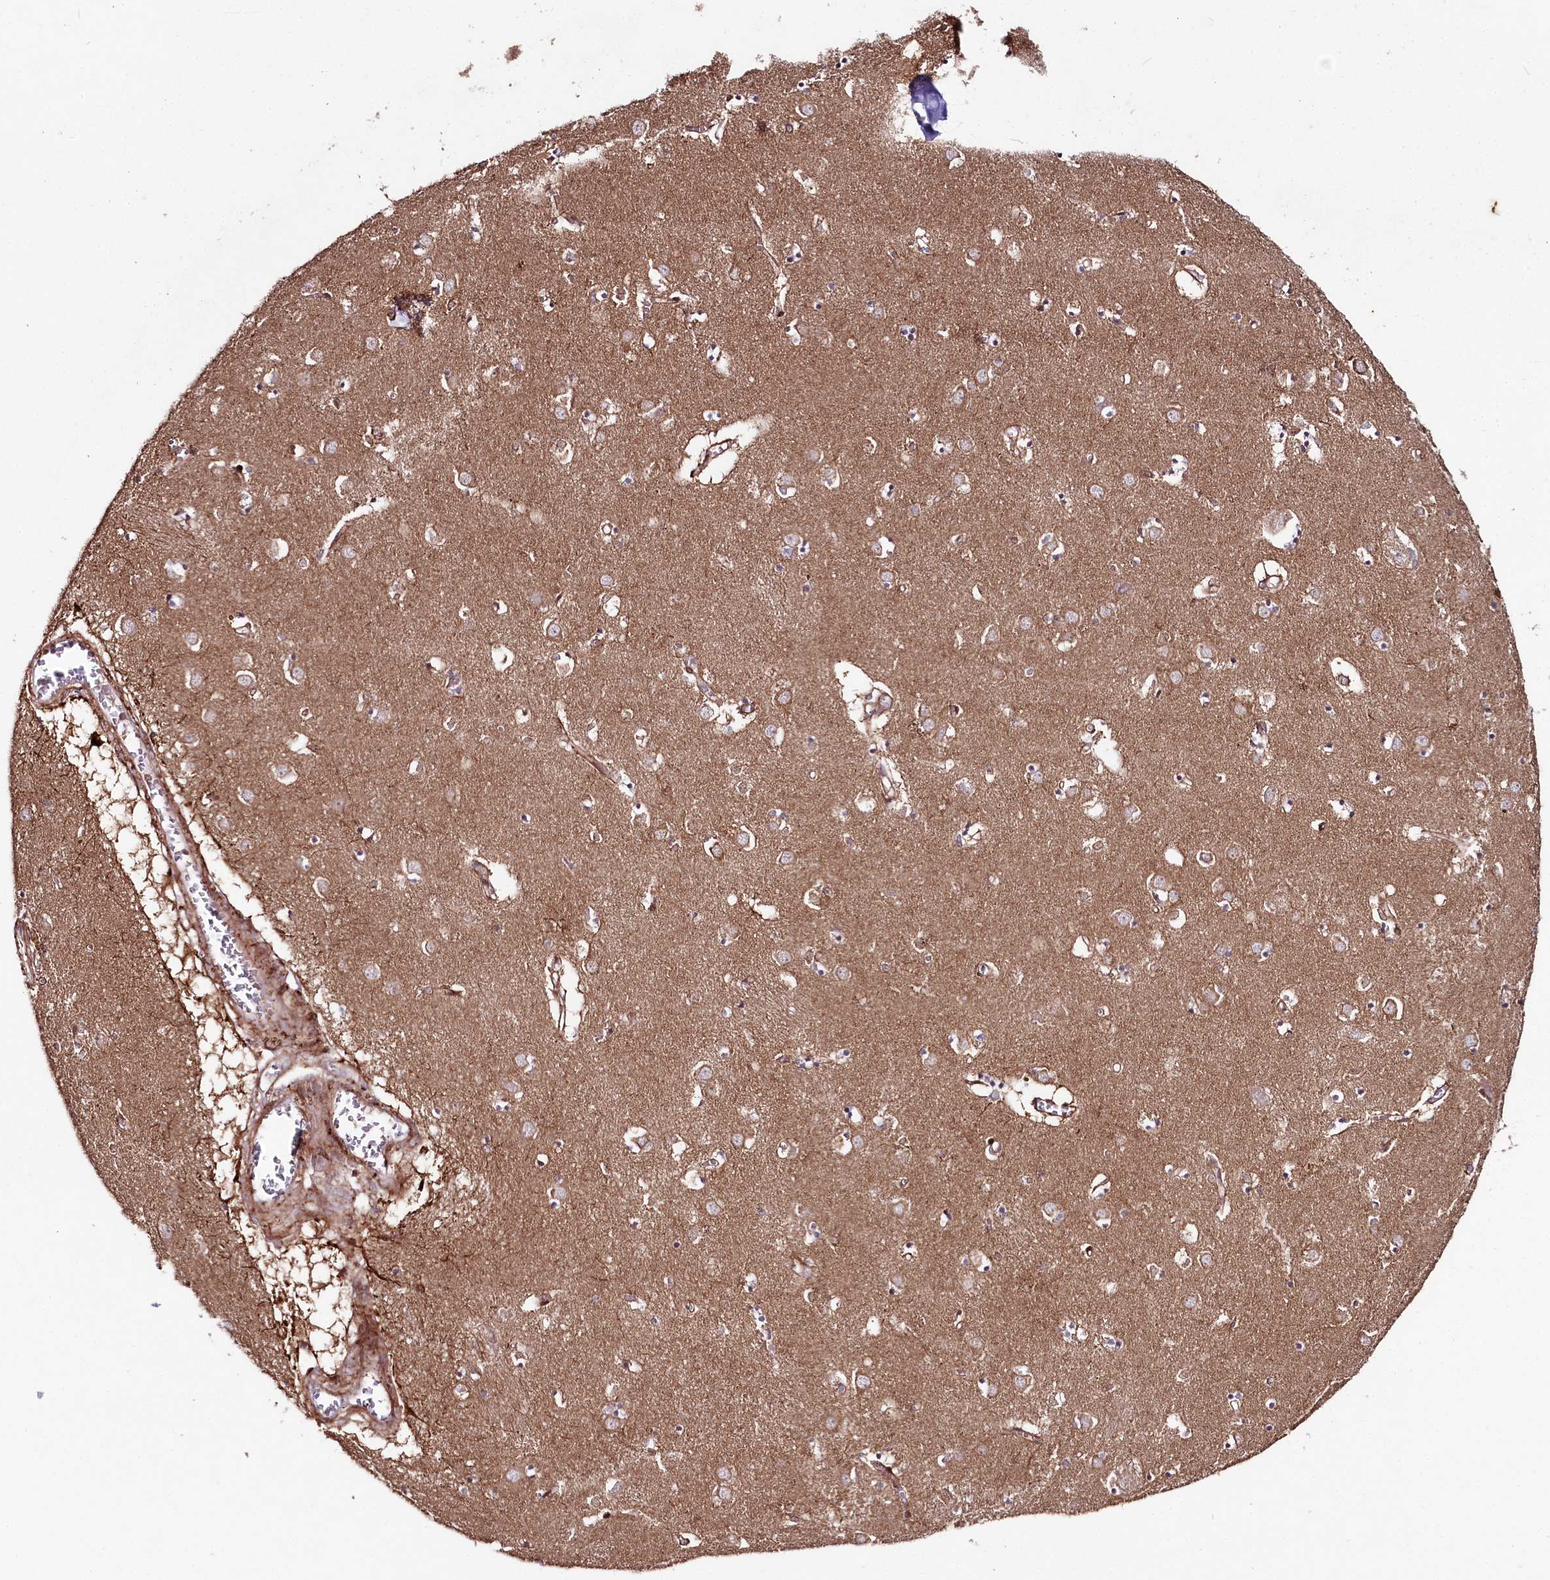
{"staining": {"intensity": "moderate", "quantity": "<25%", "location": "cytoplasmic/membranous"}, "tissue": "caudate", "cell_type": "Glial cells", "image_type": "normal", "snomed": [{"axis": "morphology", "description": "Normal tissue, NOS"}, {"axis": "topography", "description": "Lateral ventricle wall"}], "caption": "Normal caudate displays moderate cytoplasmic/membranous expression in approximately <25% of glial cells.", "gene": "PHLDB1", "patient": {"sex": "male", "age": 70}}